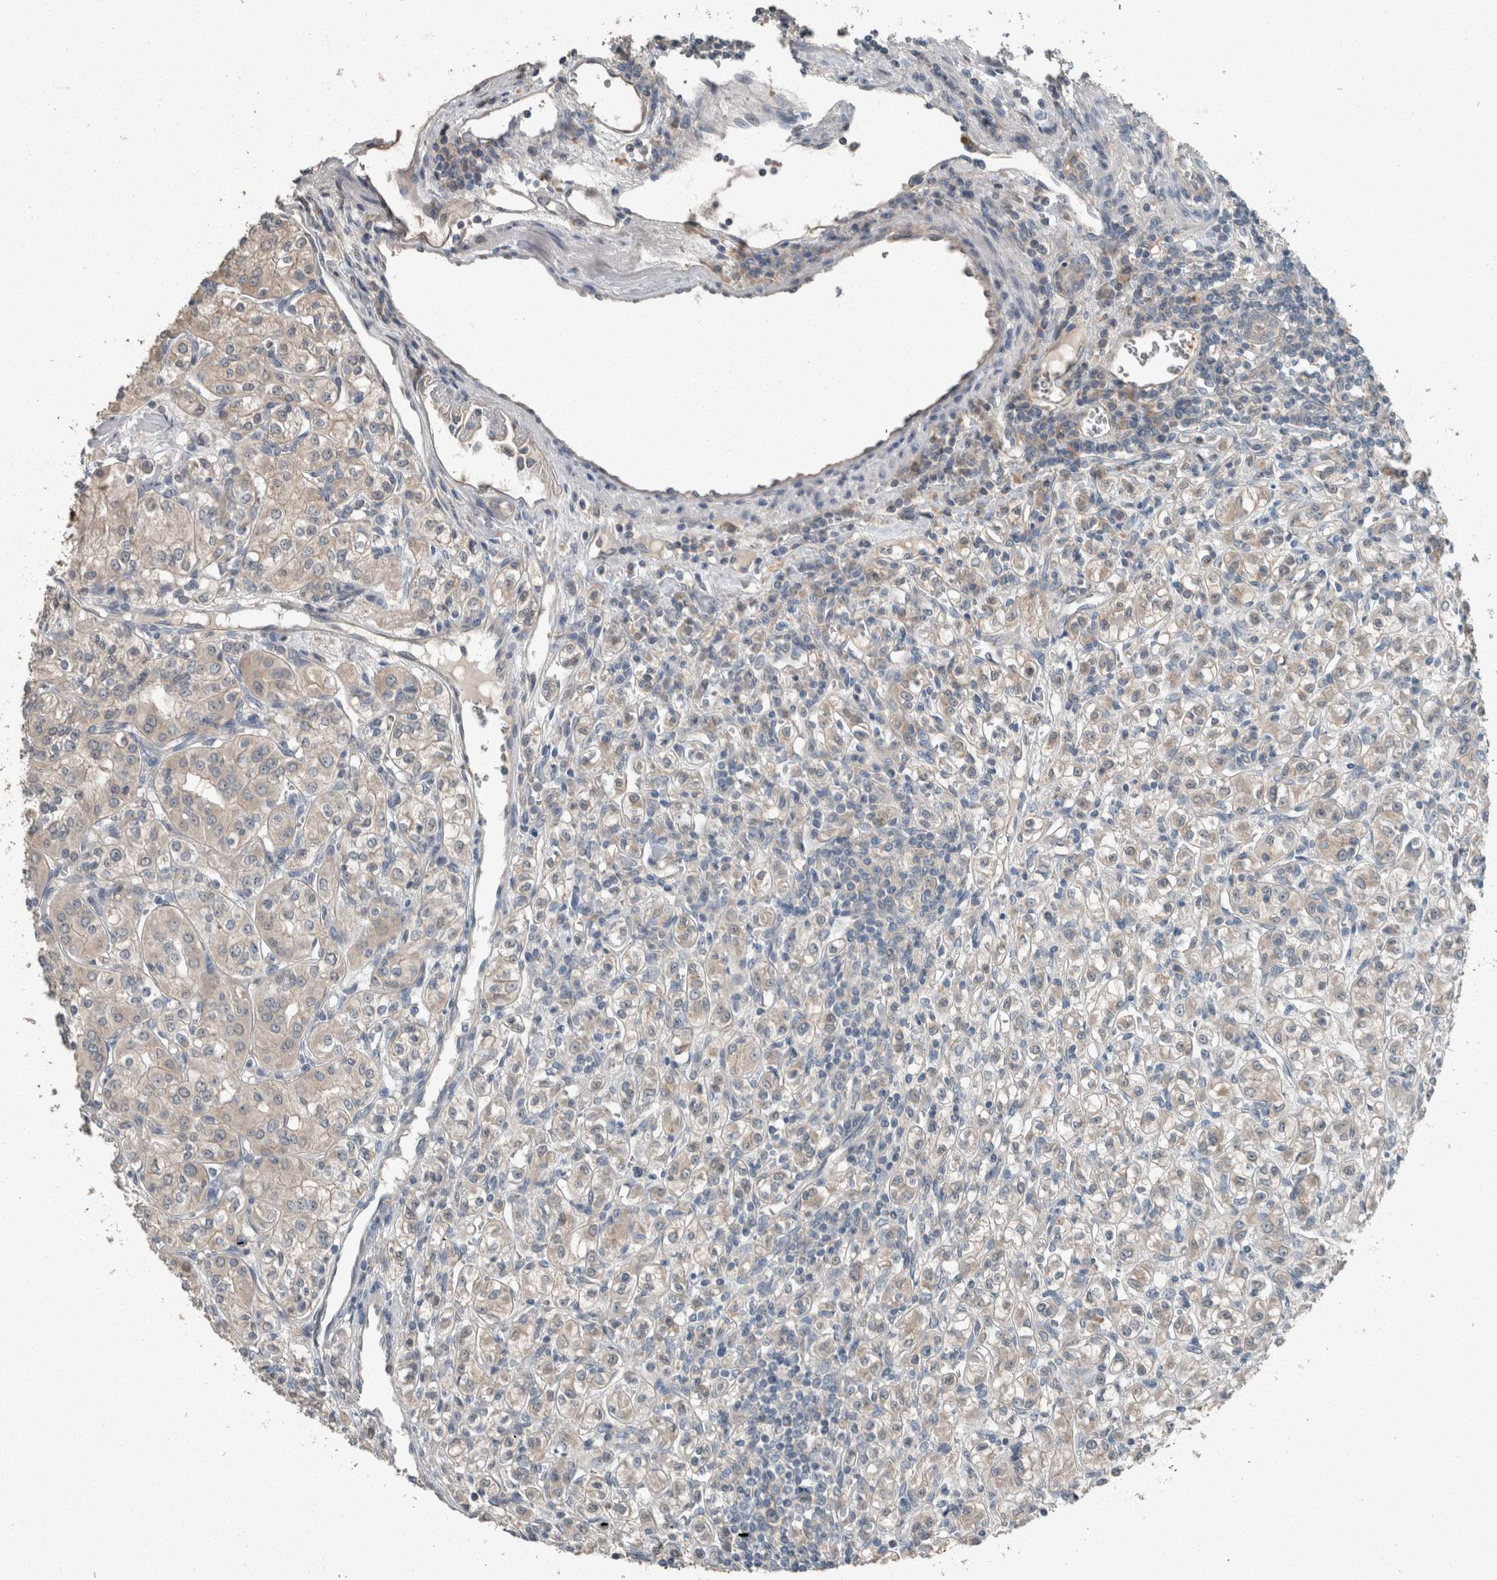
{"staining": {"intensity": "weak", "quantity": "<25%", "location": "cytoplasmic/membranous"}, "tissue": "renal cancer", "cell_type": "Tumor cells", "image_type": "cancer", "snomed": [{"axis": "morphology", "description": "Adenocarcinoma, NOS"}, {"axis": "topography", "description": "Kidney"}], "caption": "Protein analysis of renal cancer reveals no significant positivity in tumor cells.", "gene": "KNTC1", "patient": {"sex": "male", "age": 77}}